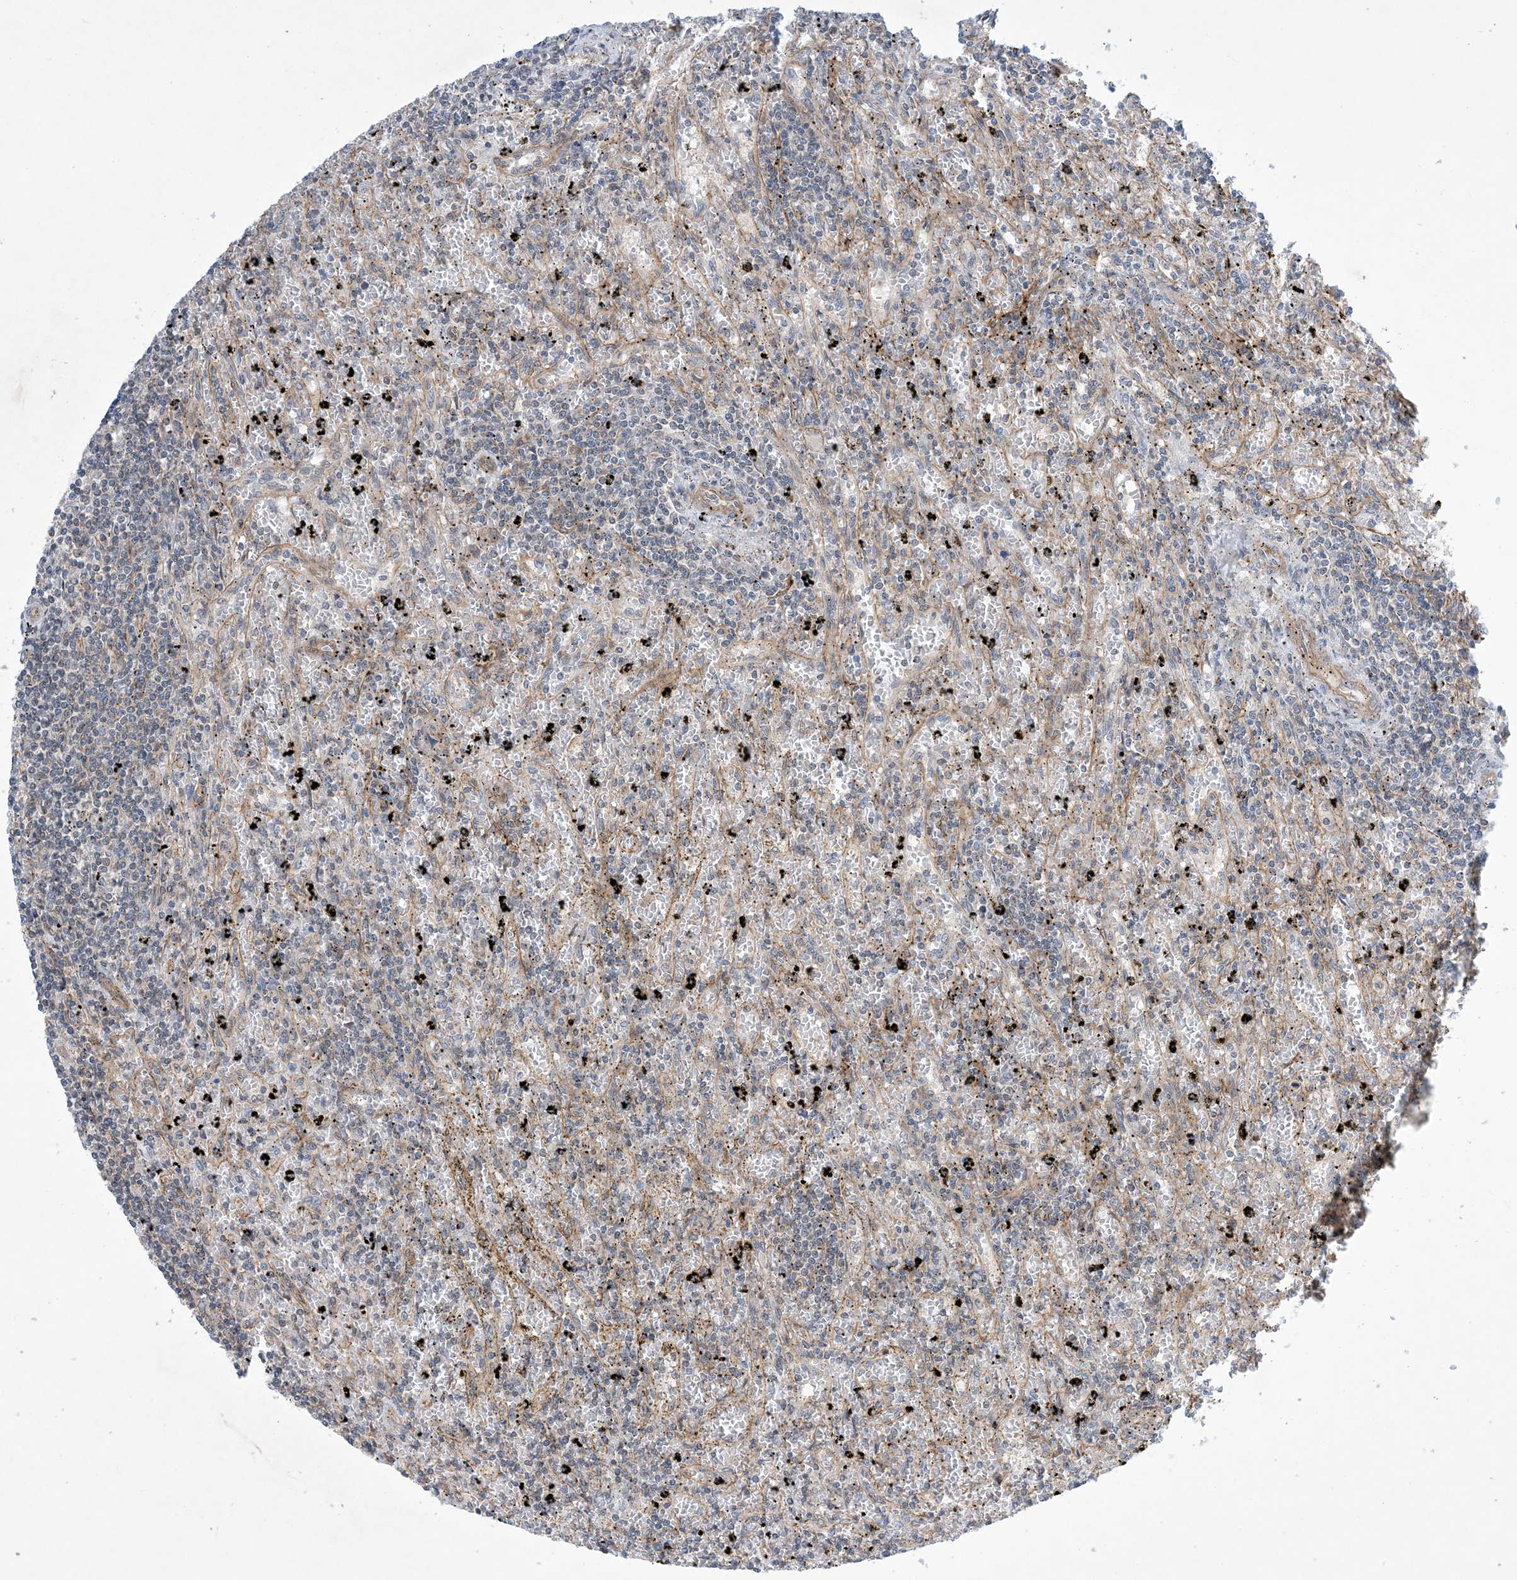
{"staining": {"intensity": "negative", "quantity": "none", "location": "none"}, "tissue": "lymphoma", "cell_type": "Tumor cells", "image_type": "cancer", "snomed": [{"axis": "morphology", "description": "Malignant lymphoma, non-Hodgkin's type, Low grade"}, {"axis": "topography", "description": "Spleen"}], "caption": "Tumor cells show no significant protein expression in low-grade malignant lymphoma, non-Hodgkin's type.", "gene": "EHBP1", "patient": {"sex": "male", "age": 76}}